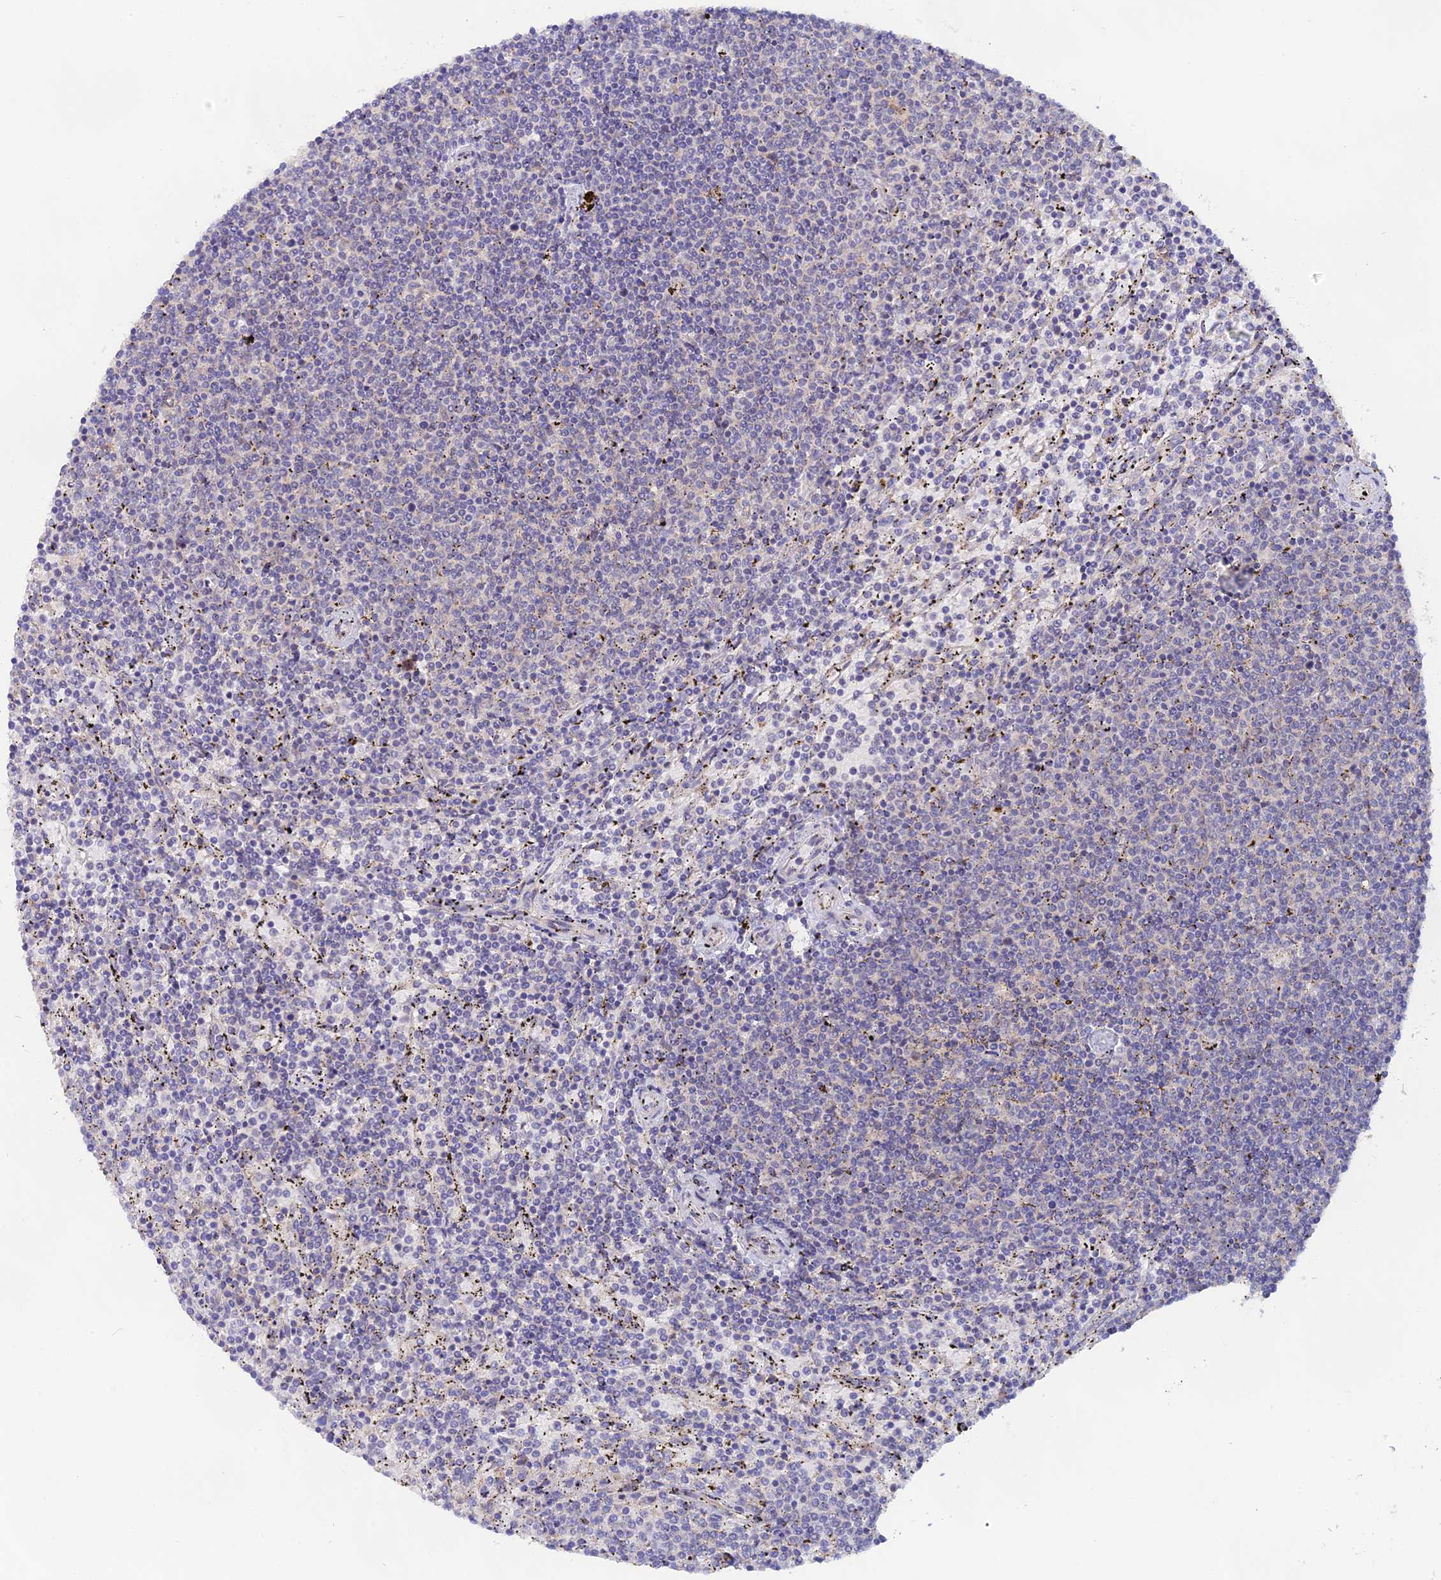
{"staining": {"intensity": "negative", "quantity": "none", "location": "none"}, "tissue": "lymphoma", "cell_type": "Tumor cells", "image_type": "cancer", "snomed": [{"axis": "morphology", "description": "Malignant lymphoma, non-Hodgkin's type, Low grade"}, {"axis": "topography", "description": "Spleen"}], "caption": "The micrograph demonstrates no significant staining in tumor cells of low-grade malignant lymphoma, non-Hodgkin's type.", "gene": "TENT4B", "patient": {"sex": "female", "age": 50}}